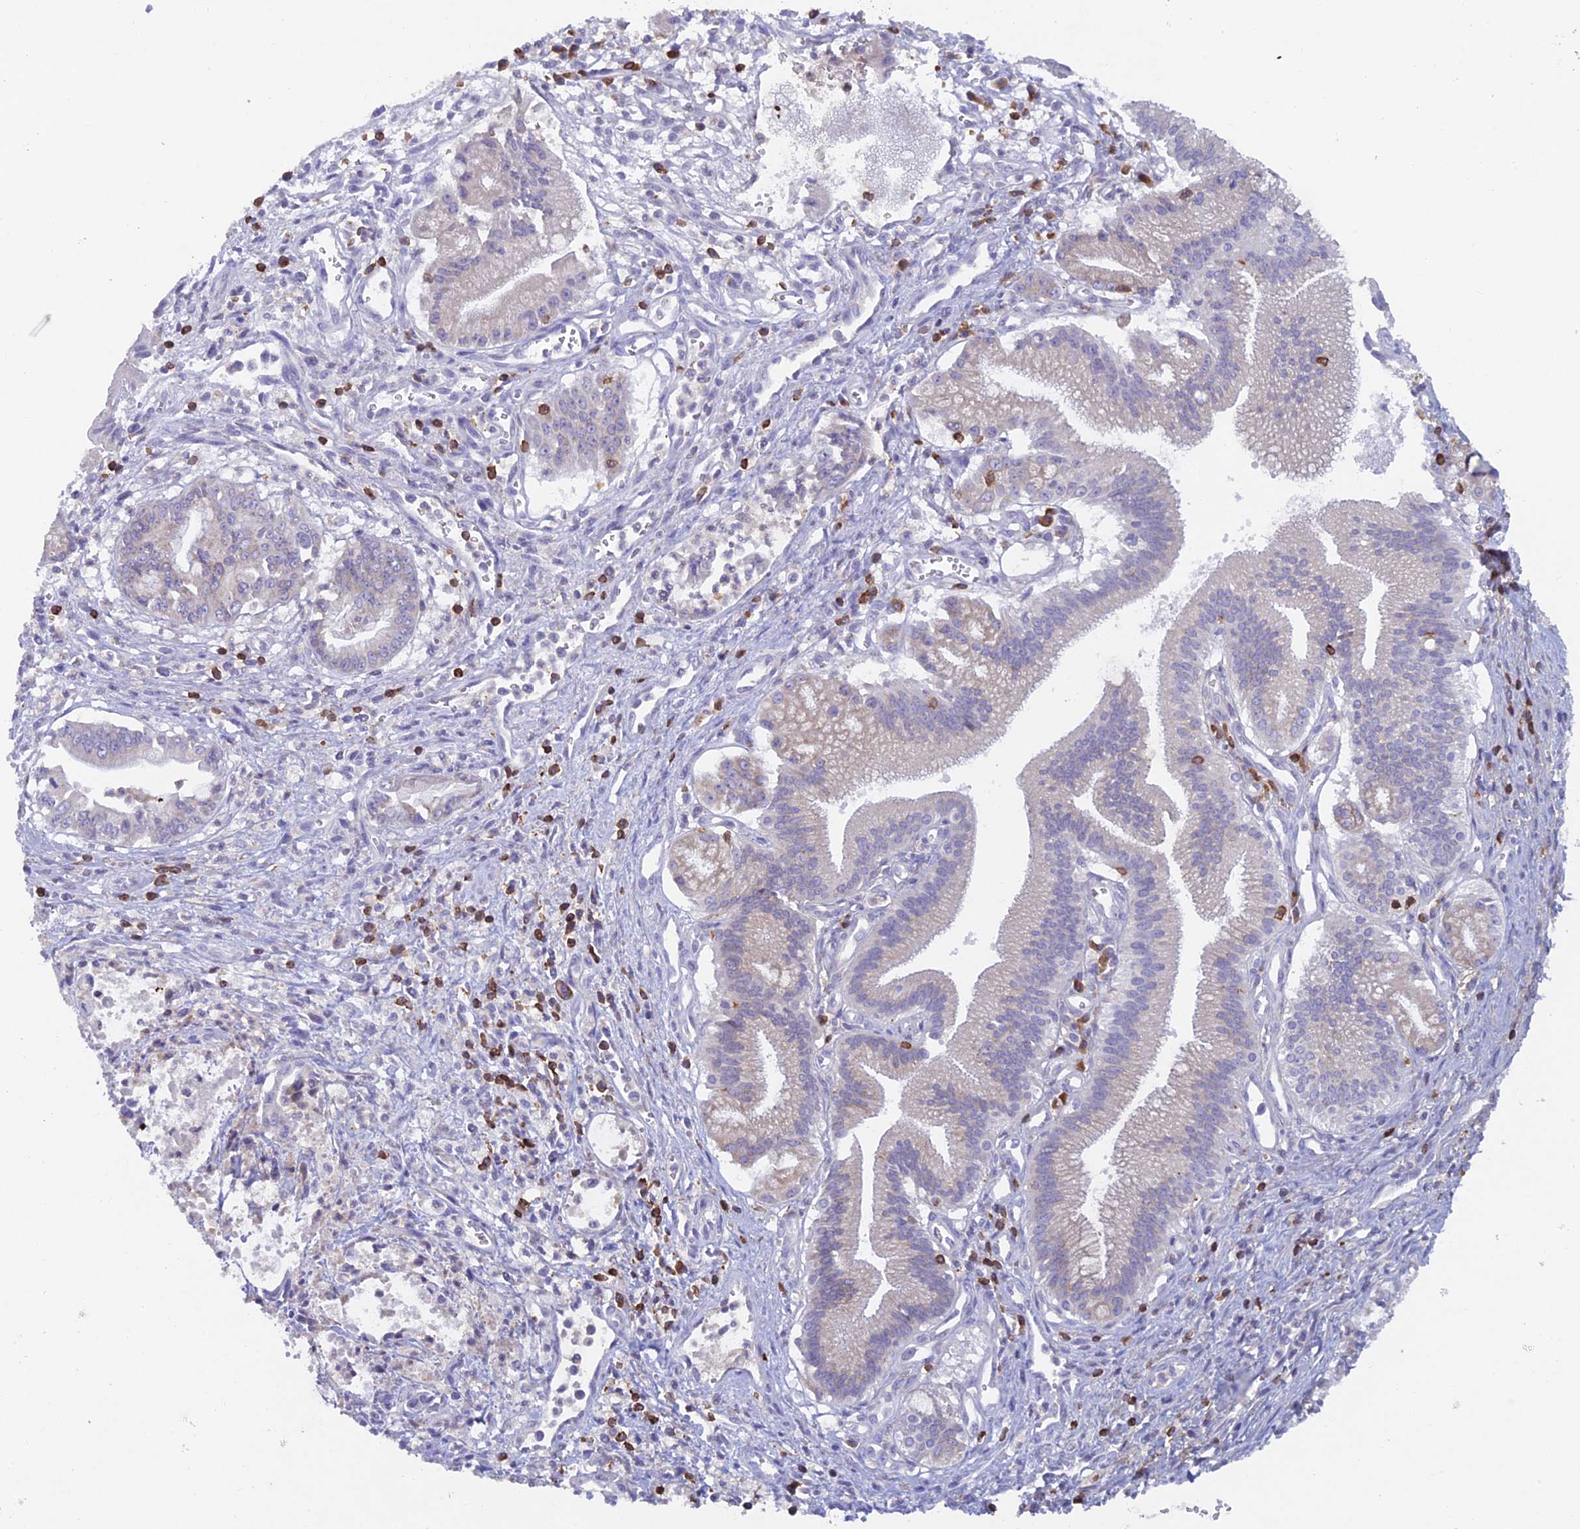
{"staining": {"intensity": "weak", "quantity": "<25%", "location": "cytoplasmic/membranous"}, "tissue": "pancreatic cancer", "cell_type": "Tumor cells", "image_type": "cancer", "snomed": [{"axis": "morphology", "description": "Adenocarcinoma, NOS"}, {"axis": "topography", "description": "Pancreas"}], "caption": "This is an immunohistochemistry (IHC) histopathology image of human pancreatic adenocarcinoma. There is no staining in tumor cells.", "gene": "ABI3BP", "patient": {"sex": "male", "age": 78}}